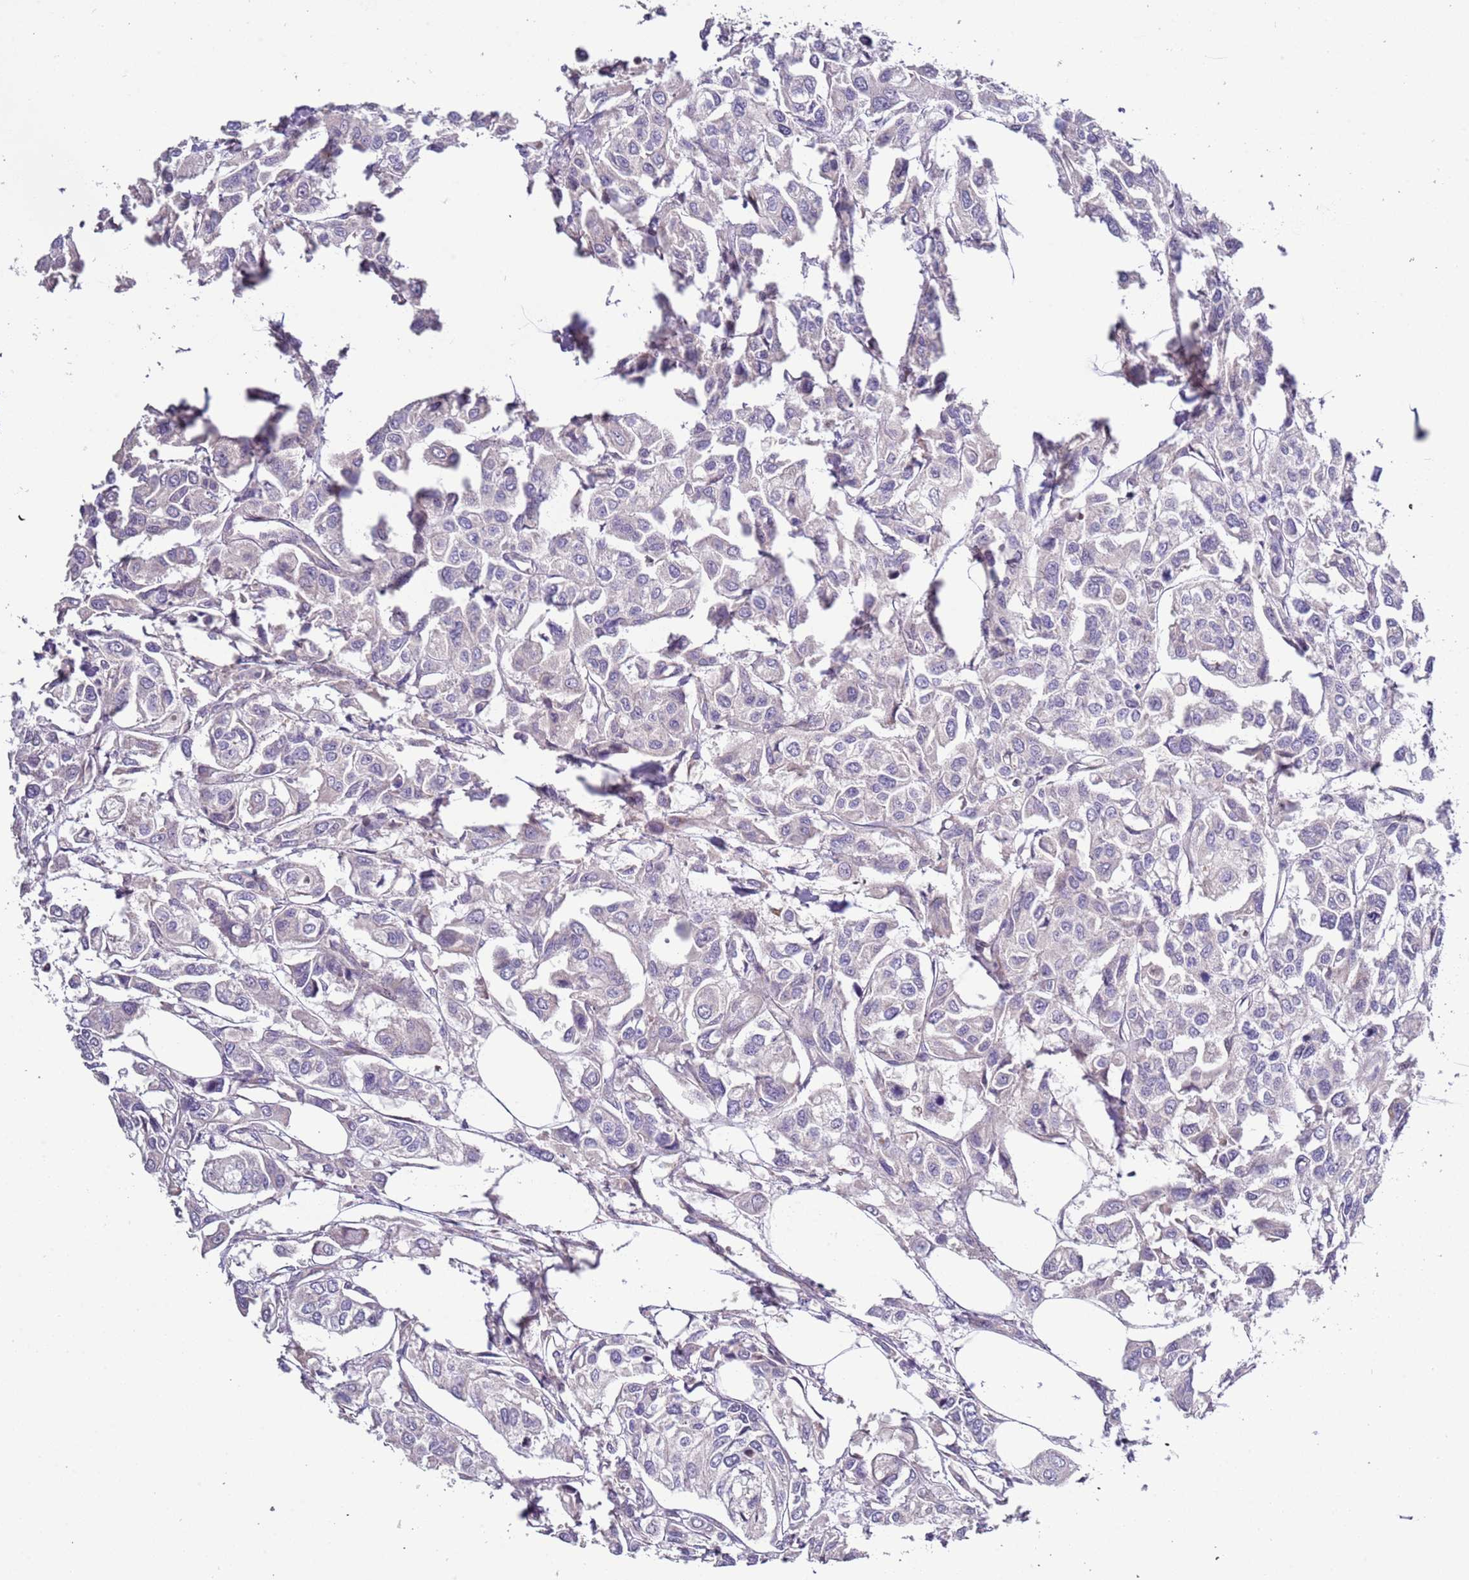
{"staining": {"intensity": "negative", "quantity": "none", "location": "none"}, "tissue": "urothelial cancer", "cell_type": "Tumor cells", "image_type": "cancer", "snomed": [{"axis": "morphology", "description": "Urothelial carcinoma, High grade"}, {"axis": "topography", "description": "Urinary bladder"}], "caption": "Tumor cells are negative for protein expression in human urothelial cancer.", "gene": "LAMB4", "patient": {"sex": "male", "age": 67}}